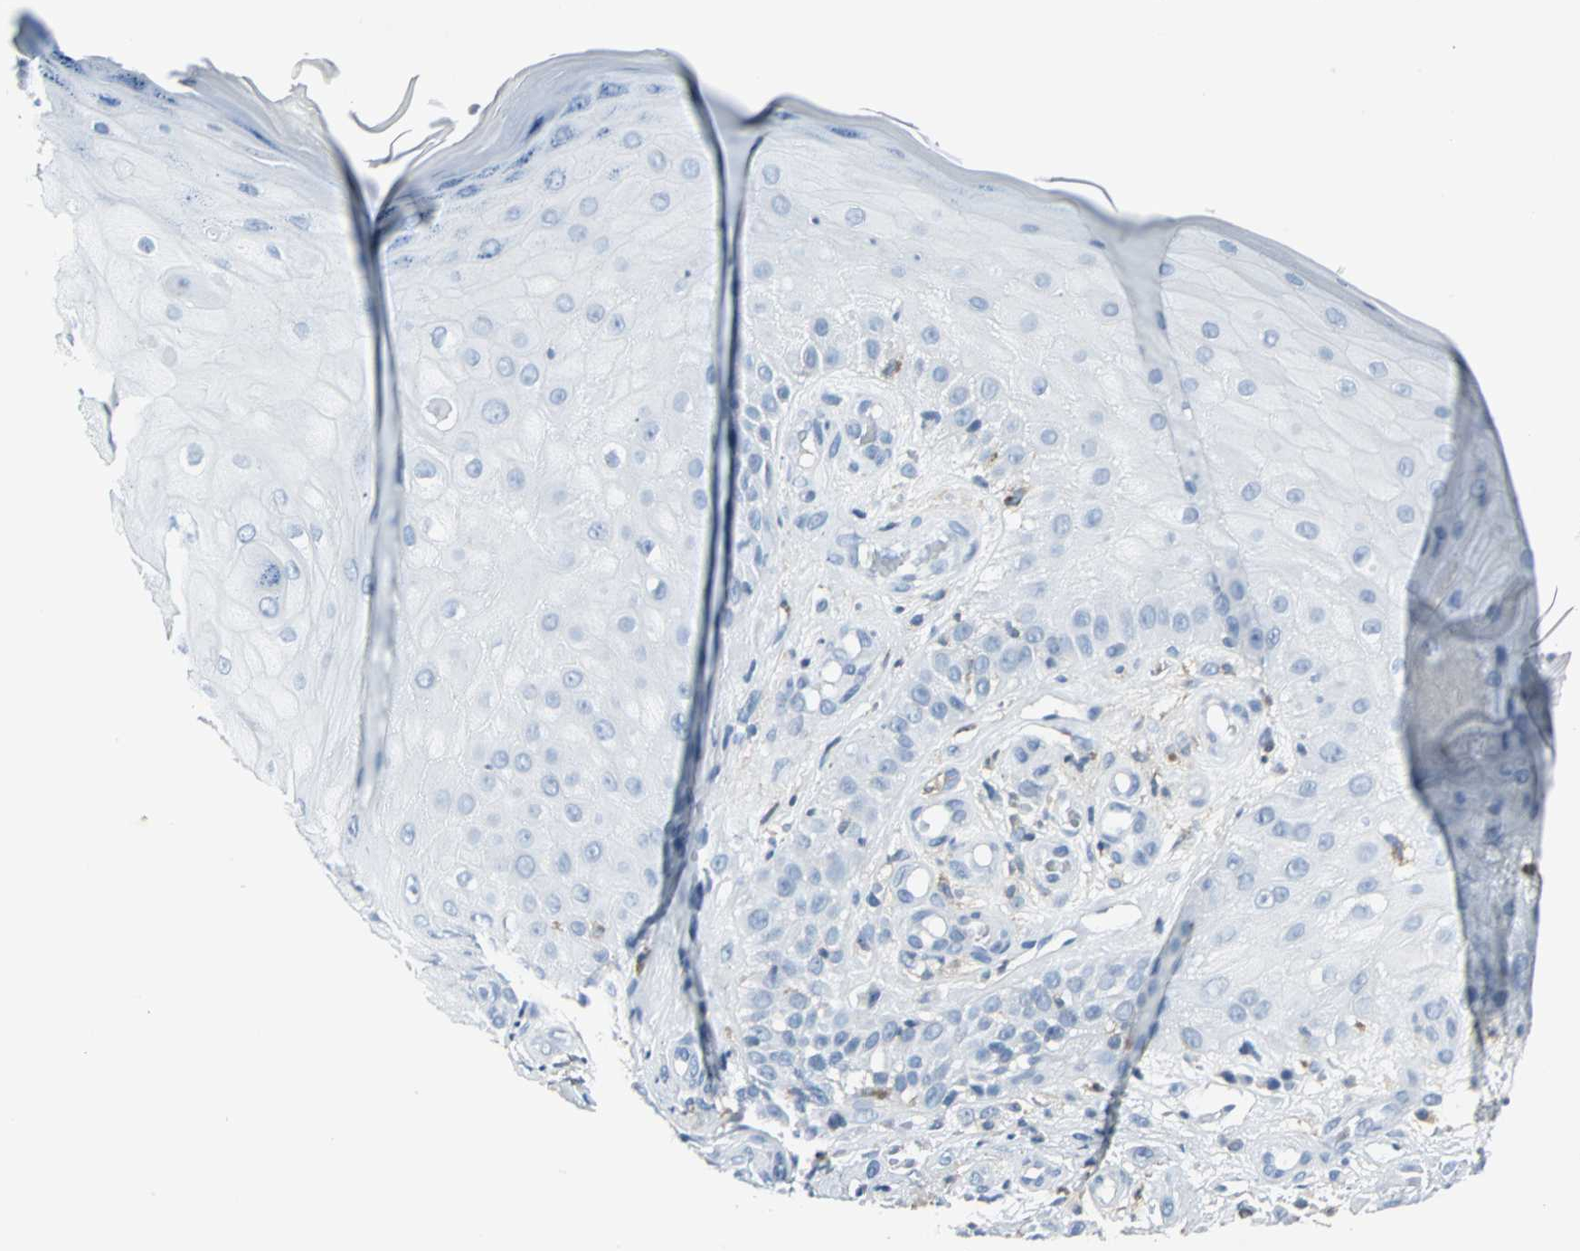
{"staining": {"intensity": "negative", "quantity": "none", "location": "none"}, "tissue": "skin cancer", "cell_type": "Tumor cells", "image_type": "cancer", "snomed": [{"axis": "morphology", "description": "Squamous cell carcinoma, NOS"}, {"axis": "topography", "description": "Skin"}], "caption": "High power microscopy micrograph of an immunohistochemistry (IHC) micrograph of squamous cell carcinoma (skin), revealing no significant positivity in tumor cells.", "gene": "IQGAP2", "patient": {"sex": "female", "age": 42}}